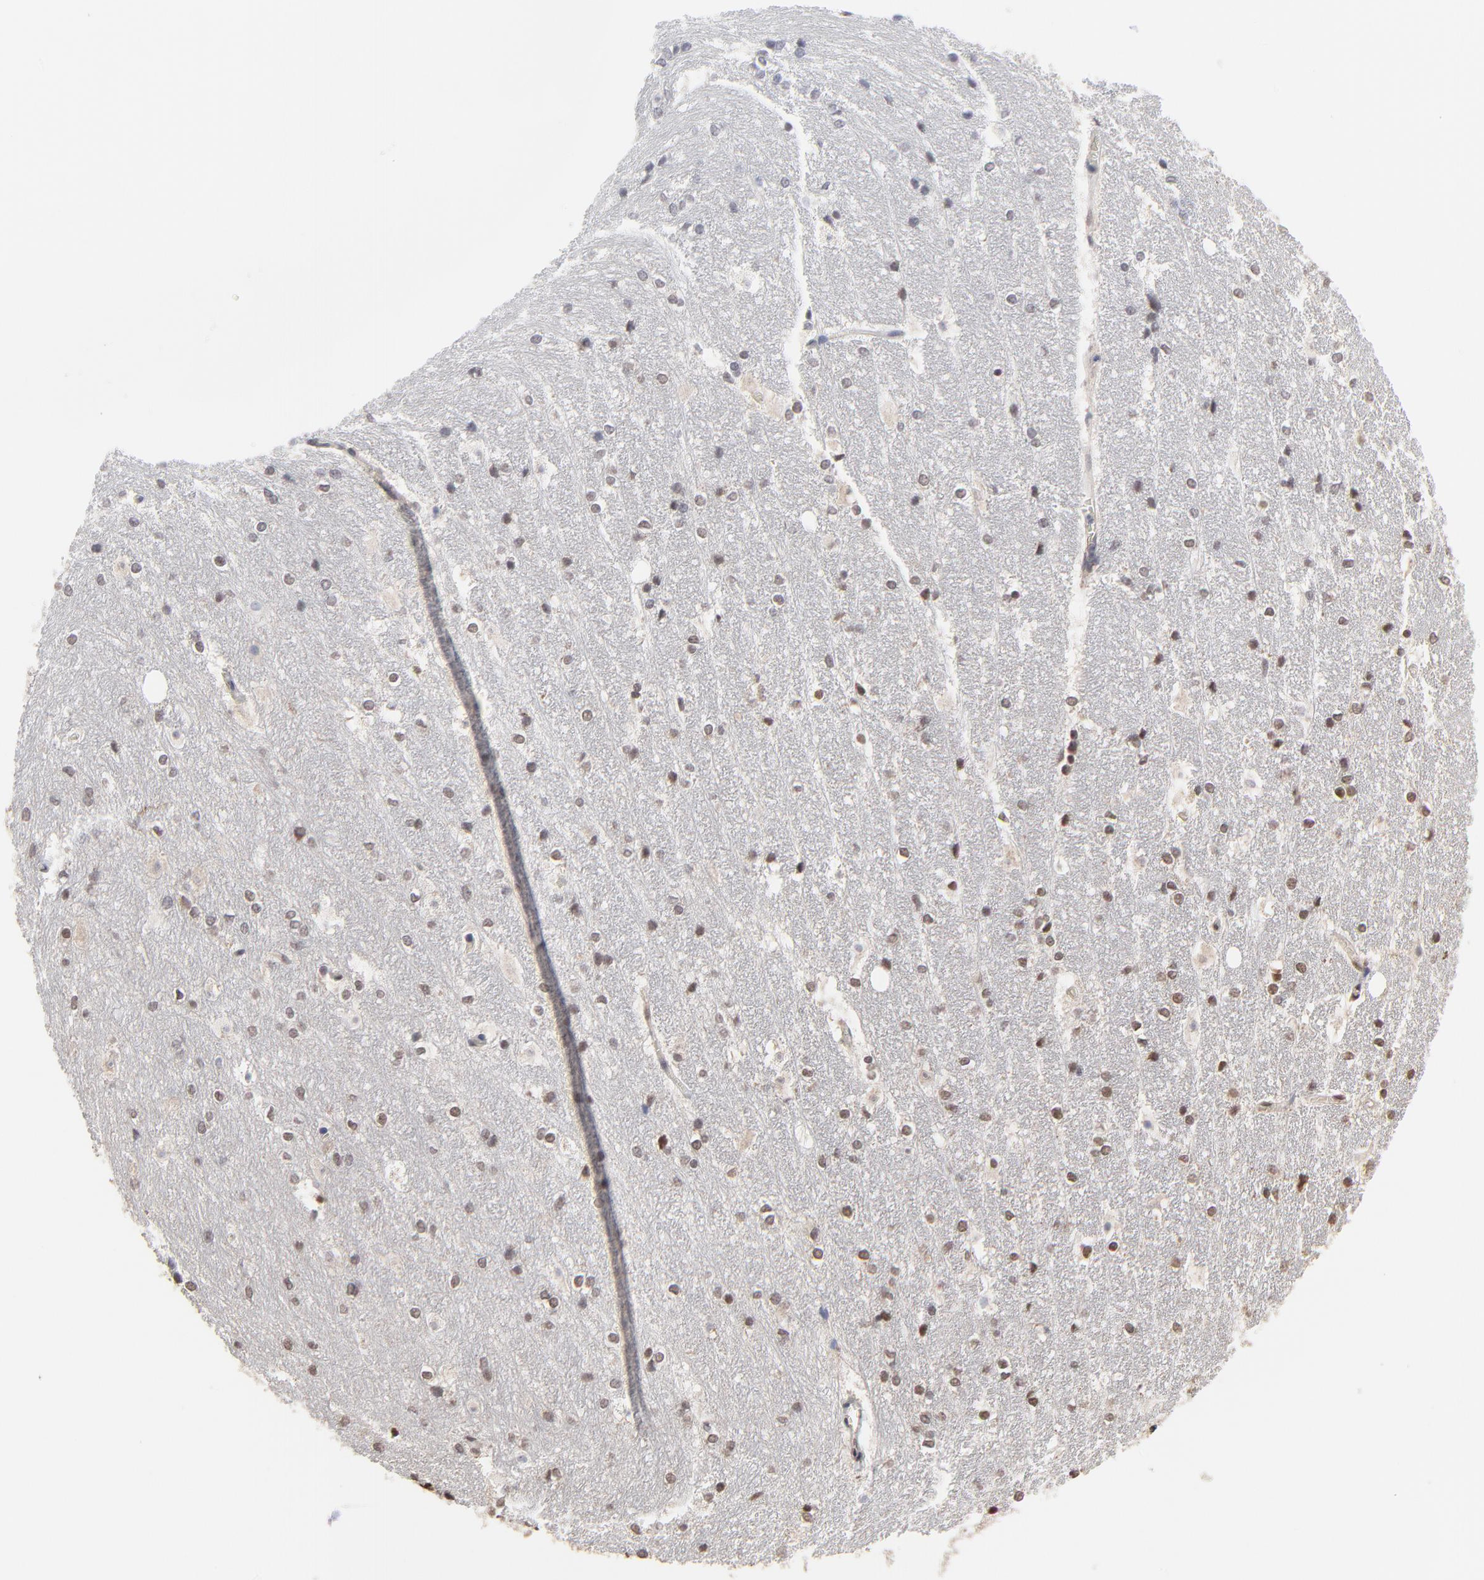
{"staining": {"intensity": "weak", "quantity": "<25%", "location": "cytoplasmic/membranous"}, "tissue": "hippocampus", "cell_type": "Glial cells", "image_type": "normal", "snomed": [{"axis": "morphology", "description": "Normal tissue, NOS"}, {"axis": "topography", "description": "Hippocampus"}], "caption": "Immunohistochemical staining of benign hippocampus demonstrates no significant staining in glial cells. The staining was performed using DAB (3,3'-diaminobenzidine) to visualize the protein expression in brown, while the nuclei were stained in blue with hematoxylin (Magnification: 20x).", "gene": "CHM", "patient": {"sex": "female", "age": 19}}